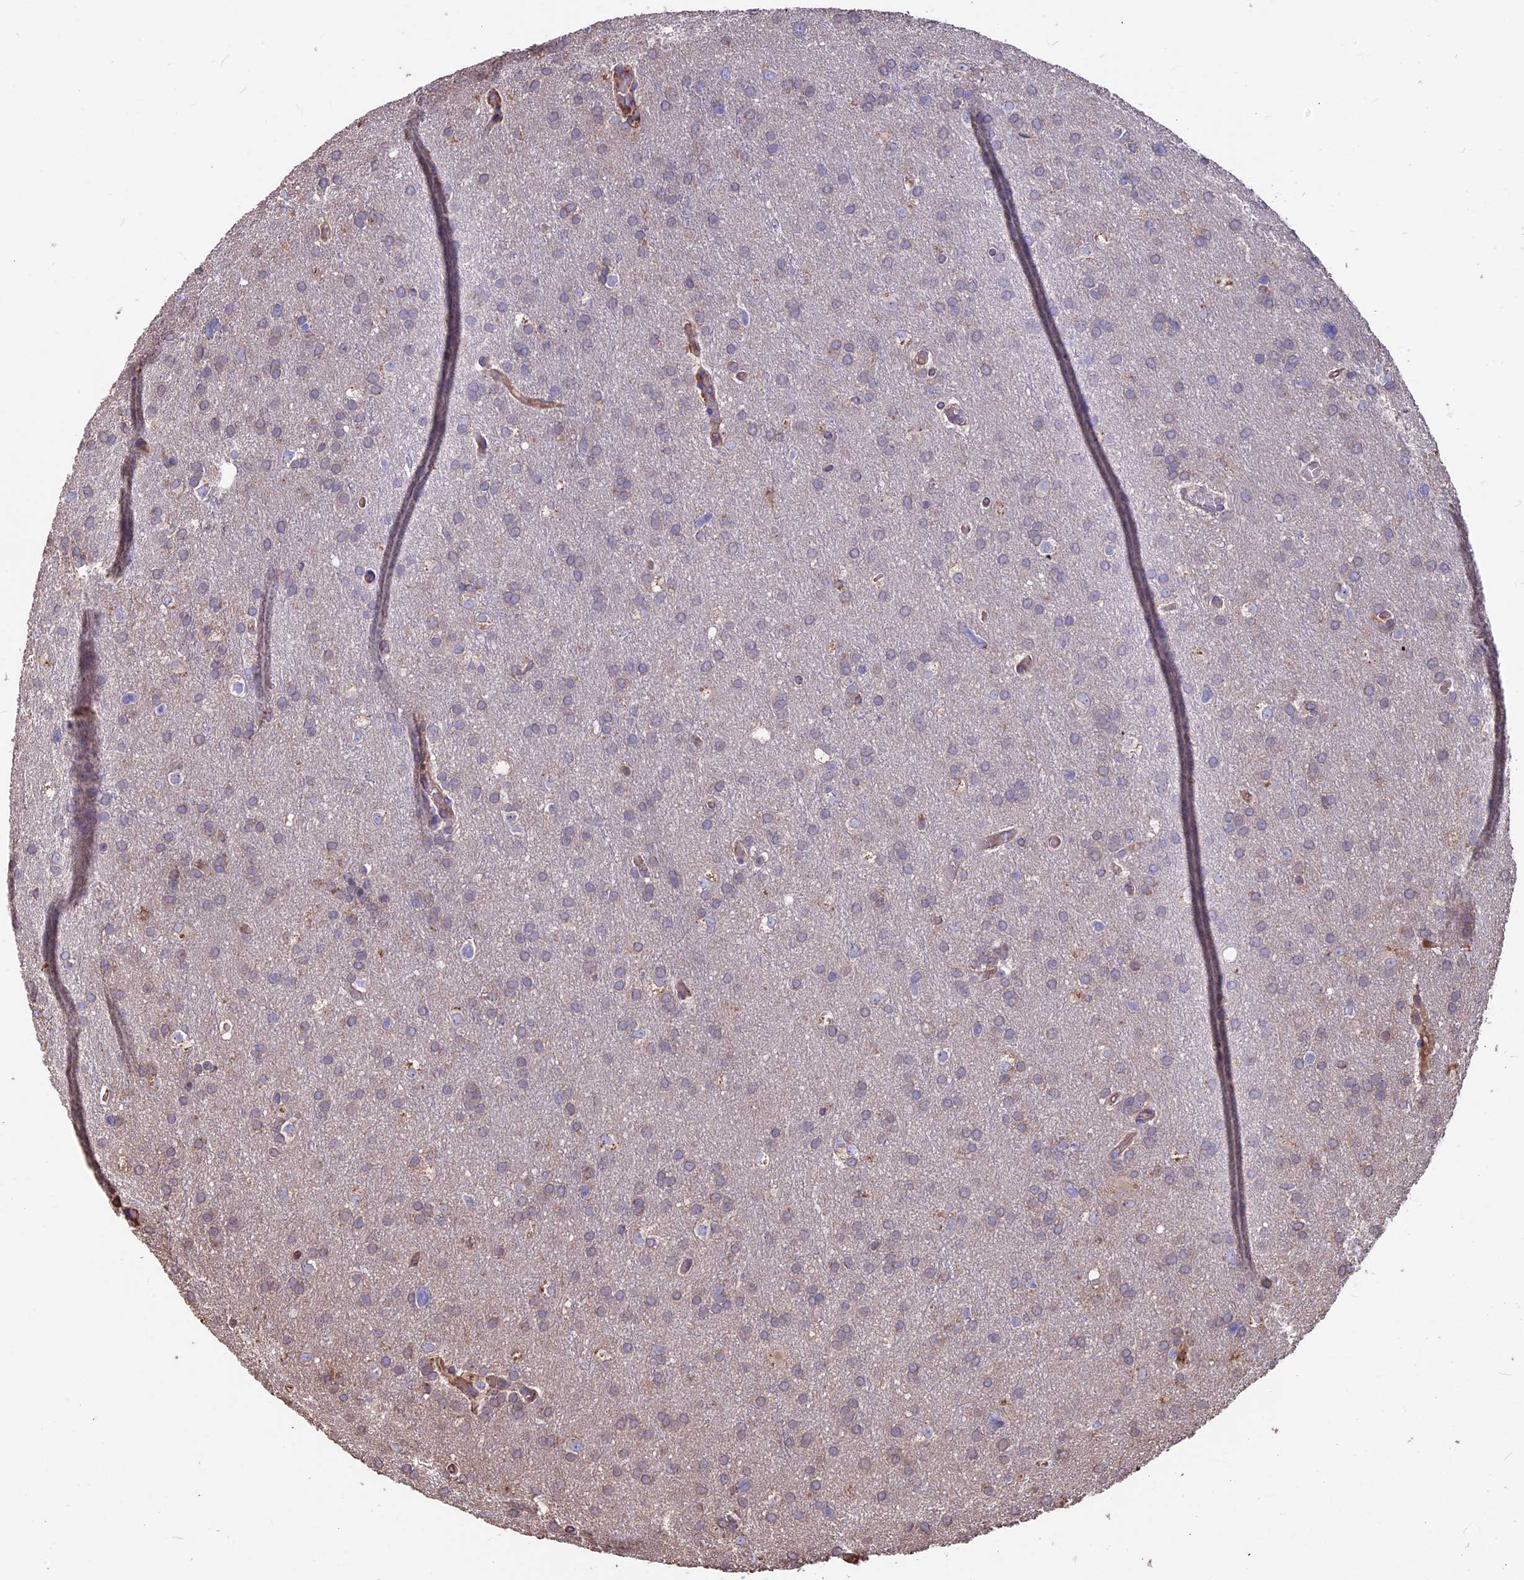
{"staining": {"intensity": "weak", "quantity": "<25%", "location": "cytoplasmic/membranous"}, "tissue": "glioma", "cell_type": "Tumor cells", "image_type": "cancer", "snomed": [{"axis": "morphology", "description": "Glioma, malignant, High grade"}, {"axis": "topography", "description": "Cerebral cortex"}], "caption": "DAB (3,3'-diaminobenzidine) immunohistochemical staining of malignant glioma (high-grade) exhibits no significant staining in tumor cells.", "gene": "SEH1L", "patient": {"sex": "female", "age": 36}}